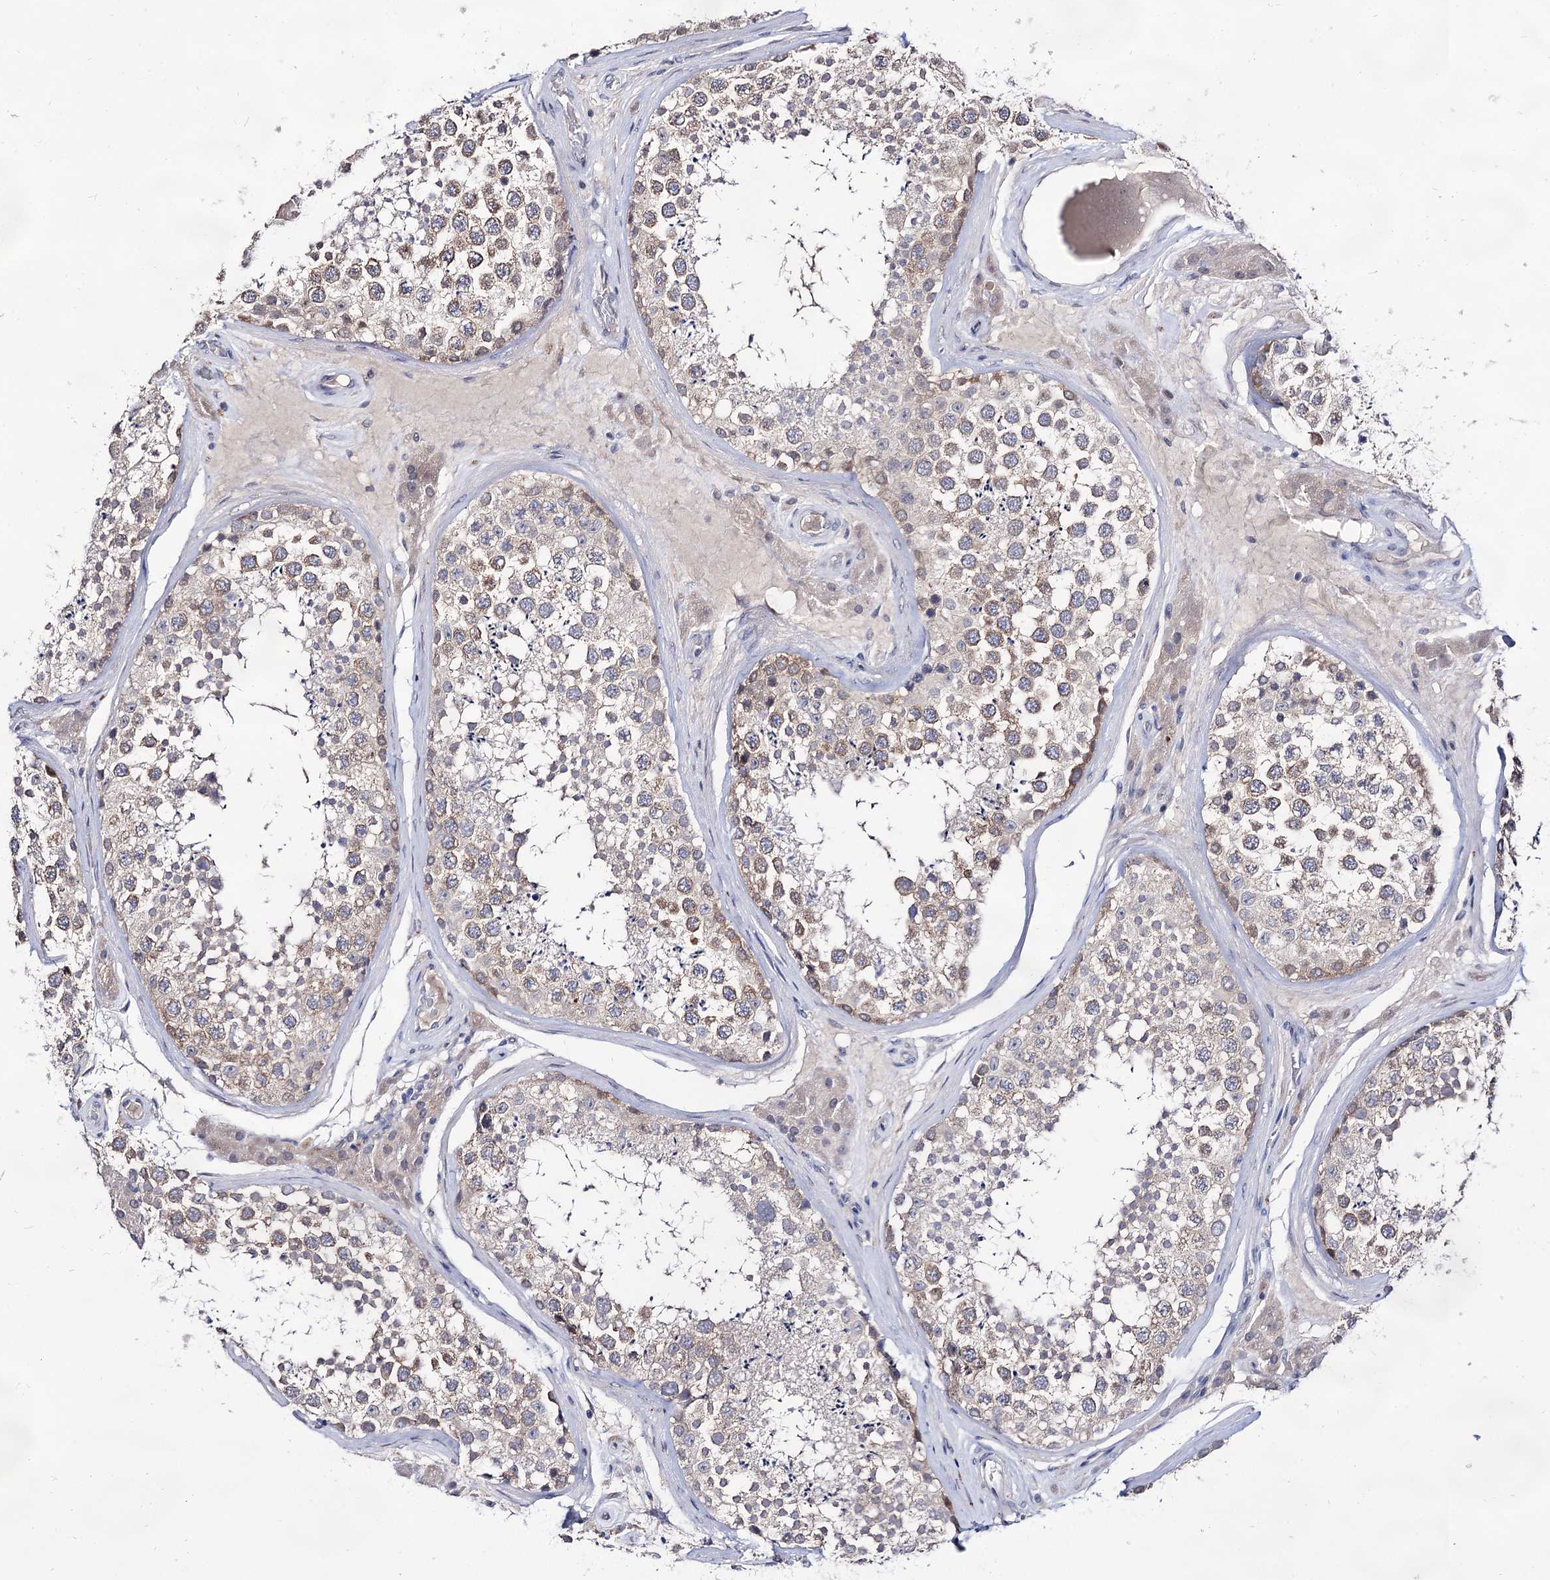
{"staining": {"intensity": "weak", "quantity": "25%-75%", "location": "cytoplasmic/membranous"}, "tissue": "testis", "cell_type": "Cells in seminiferous ducts", "image_type": "normal", "snomed": [{"axis": "morphology", "description": "Normal tissue, NOS"}, {"axis": "topography", "description": "Testis"}], "caption": "Weak cytoplasmic/membranous staining is present in about 25%-75% of cells in seminiferous ducts in unremarkable testis. (Brightfield microscopy of DAB IHC at high magnification).", "gene": "ARFIP2", "patient": {"sex": "male", "age": 46}}